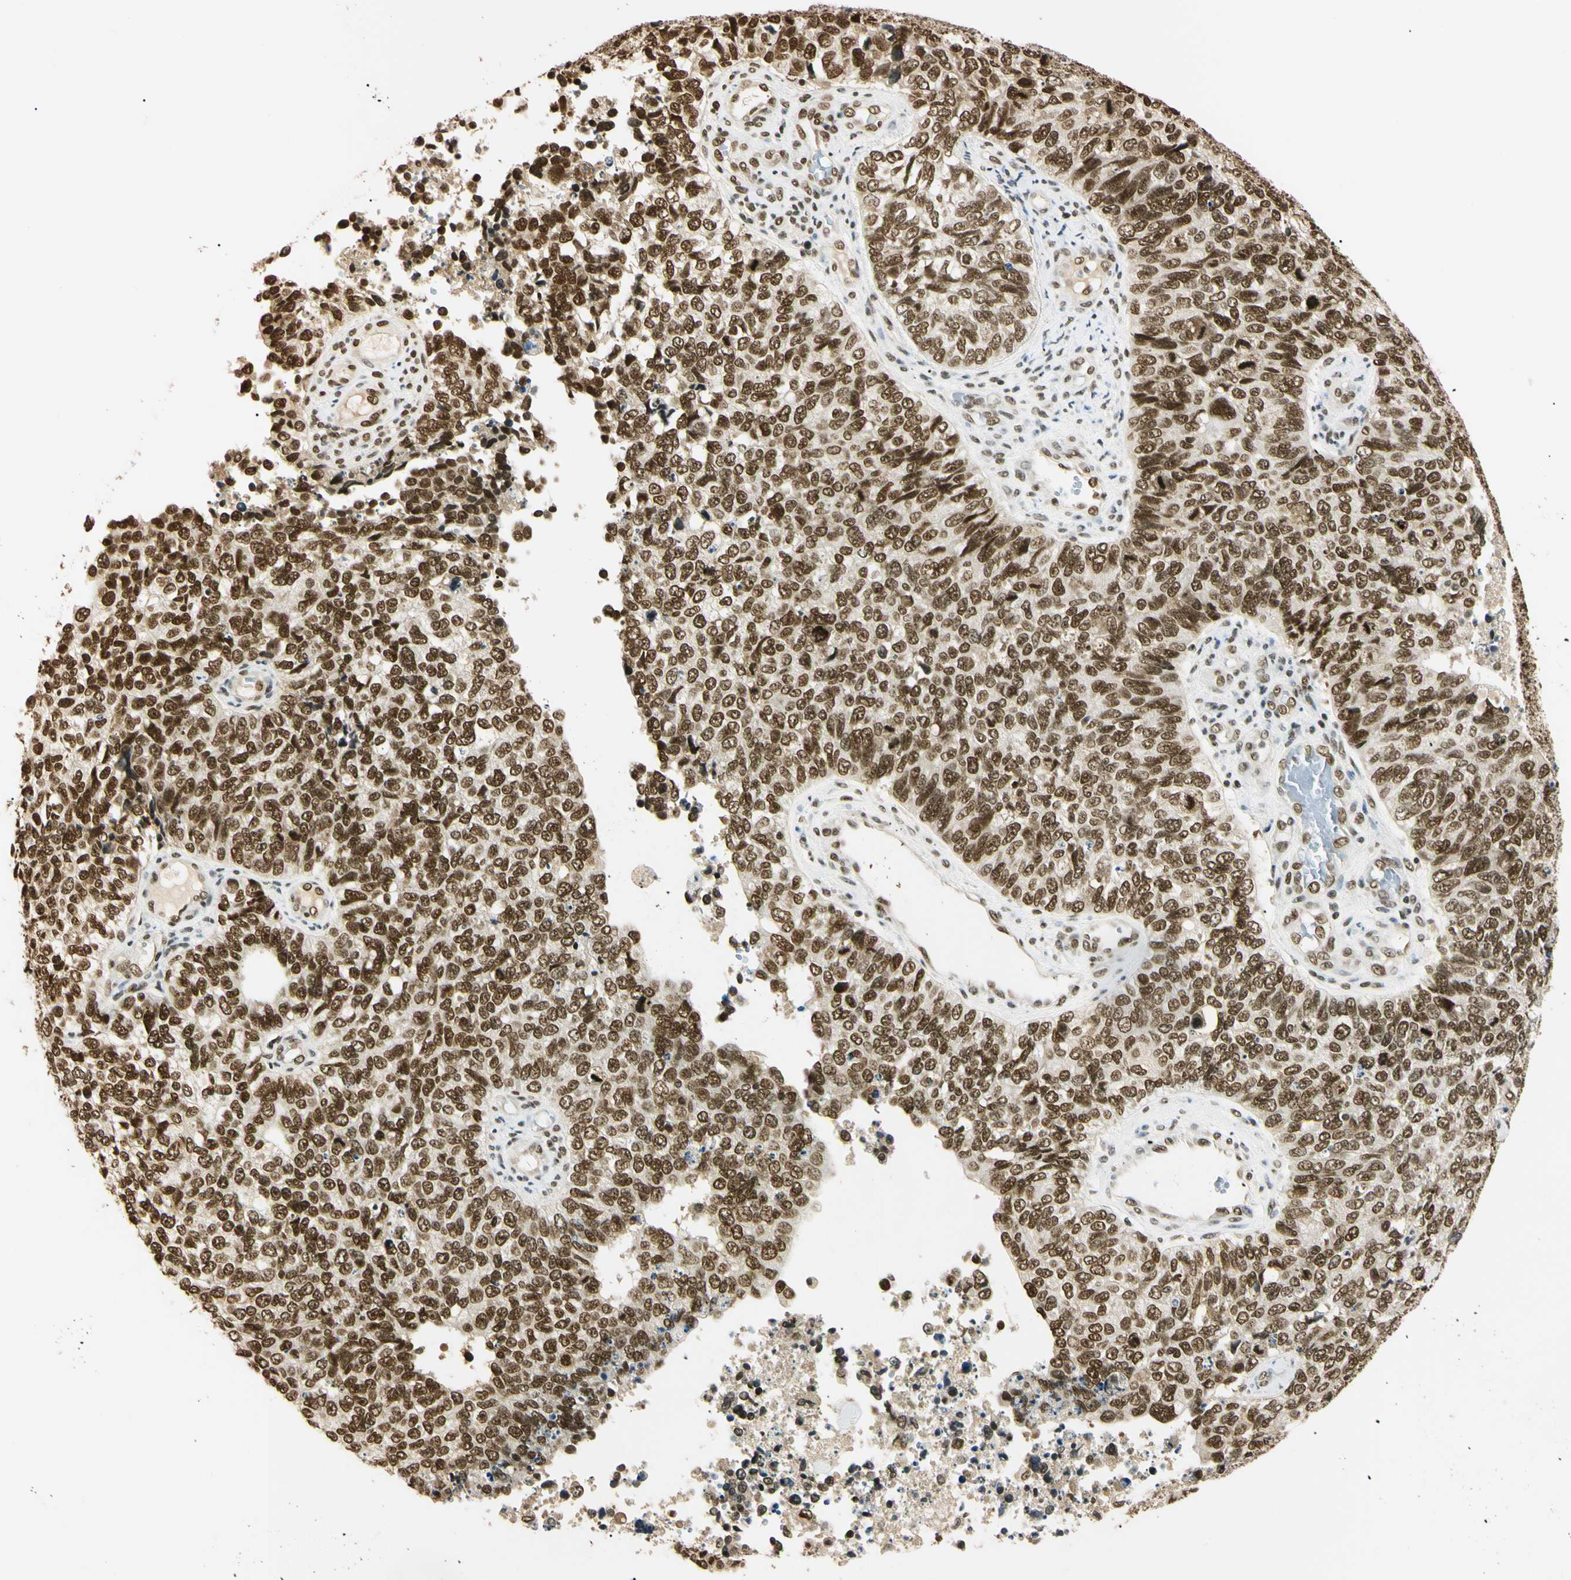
{"staining": {"intensity": "strong", "quantity": ">75%", "location": "nuclear"}, "tissue": "cervical cancer", "cell_type": "Tumor cells", "image_type": "cancer", "snomed": [{"axis": "morphology", "description": "Squamous cell carcinoma, NOS"}, {"axis": "topography", "description": "Cervix"}], "caption": "Tumor cells demonstrate high levels of strong nuclear positivity in about >75% of cells in human cervical squamous cell carcinoma.", "gene": "SMARCA5", "patient": {"sex": "female", "age": 63}}